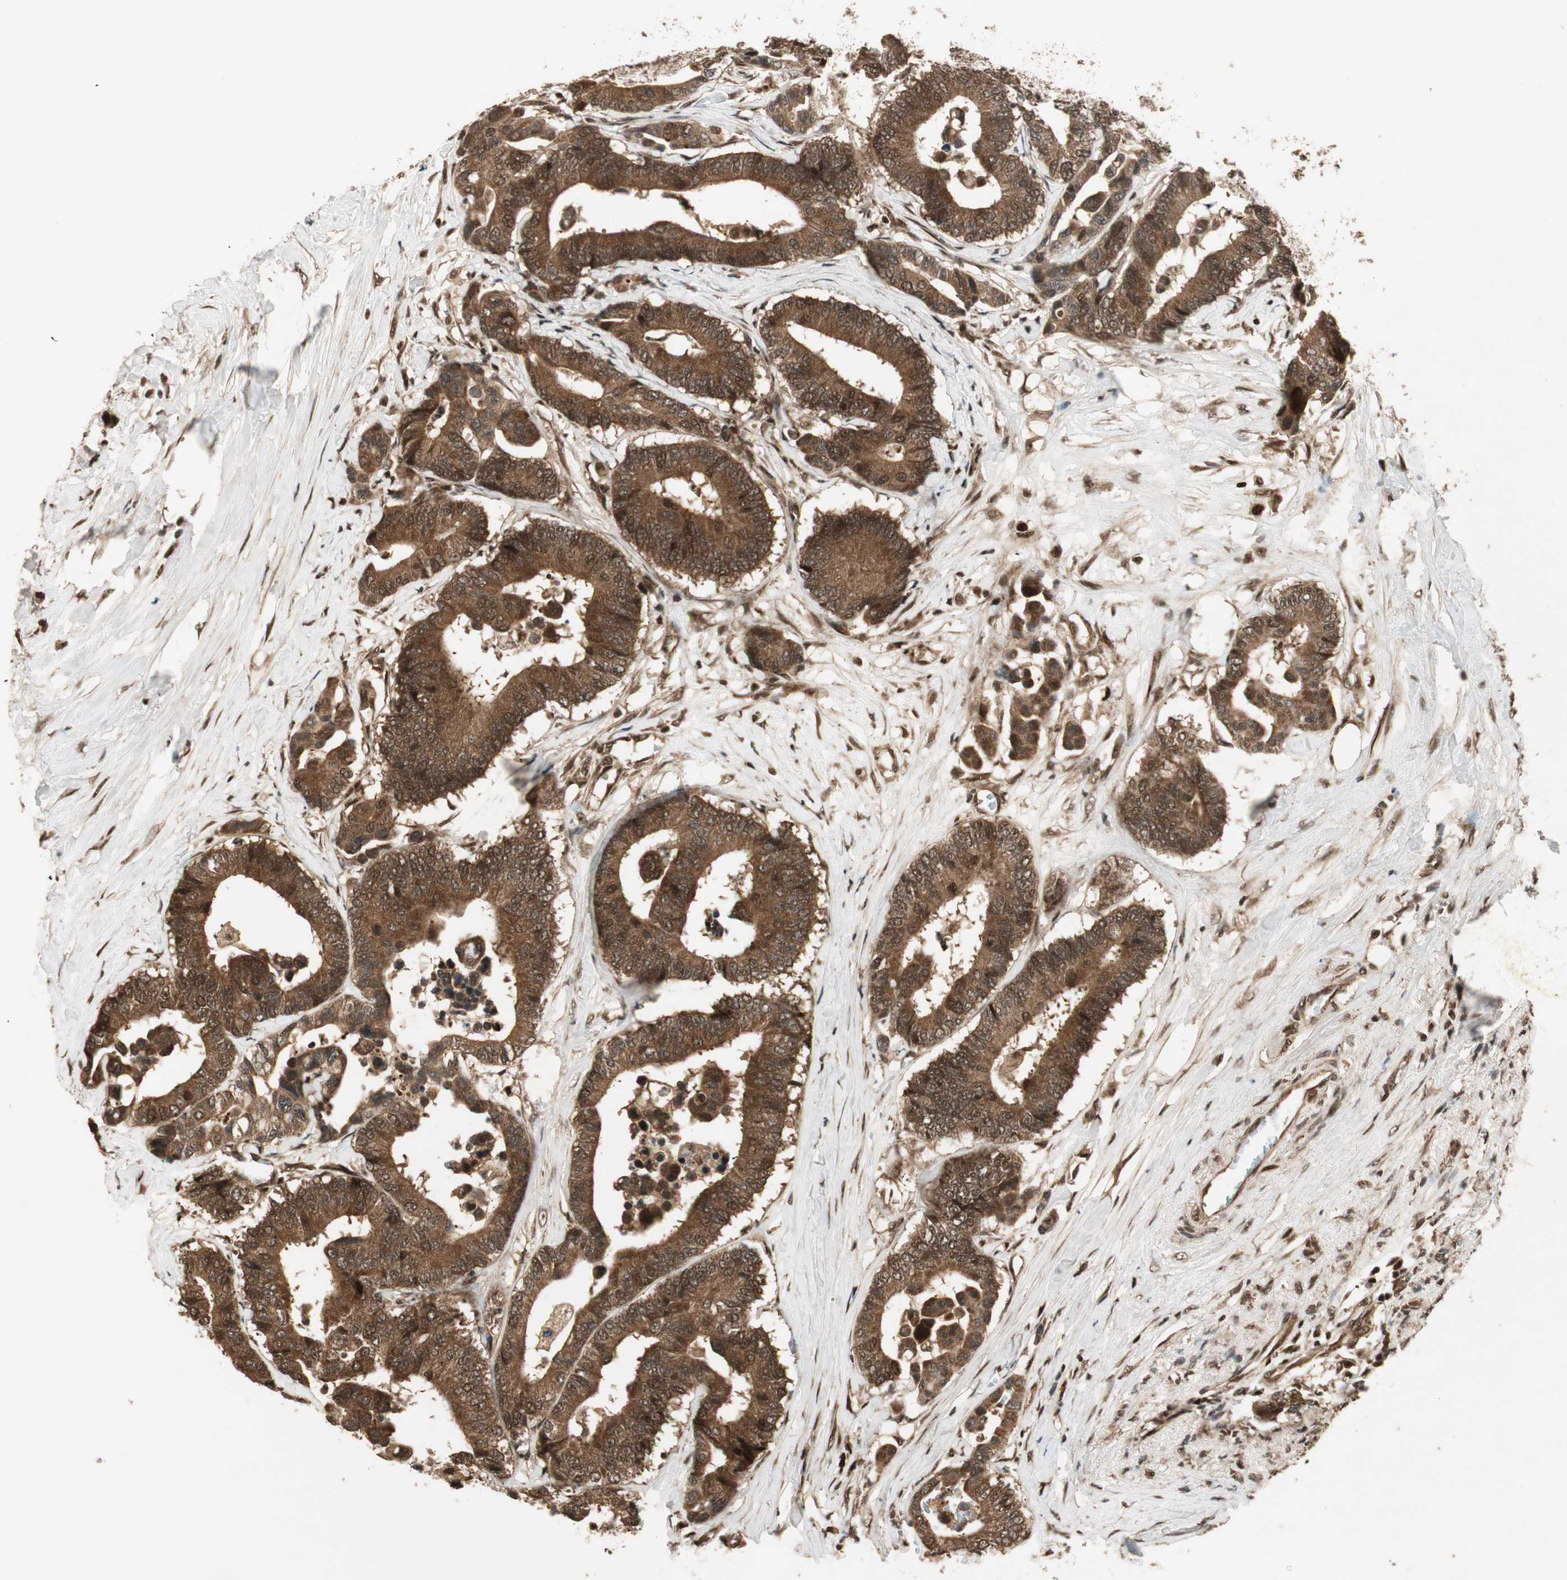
{"staining": {"intensity": "strong", "quantity": ">75%", "location": "cytoplasmic/membranous,nuclear"}, "tissue": "colorectal cancer", "cell_type": "Tumor cells", "image_type": "cancer", "snomed": [{"axis": "morphology", "description": "Normal tissue, NOS"}, {"axis": "morphology", "description": "Adenocarcinoma, NOS"}, {"axis": "topography", "description": "Colon"}], "caption": "IHC image of neoplastic tissue: colorectal cancer stained using IHC shows high levels of strong protein expression localized specifically in the cytoplasmic/membranous and nuclear of tumor cells, appearing as a cytoplasmic/membranous and nuclear brown color.", "gene": "RPA3", "patient": {"sex": "male", "age": 82}}